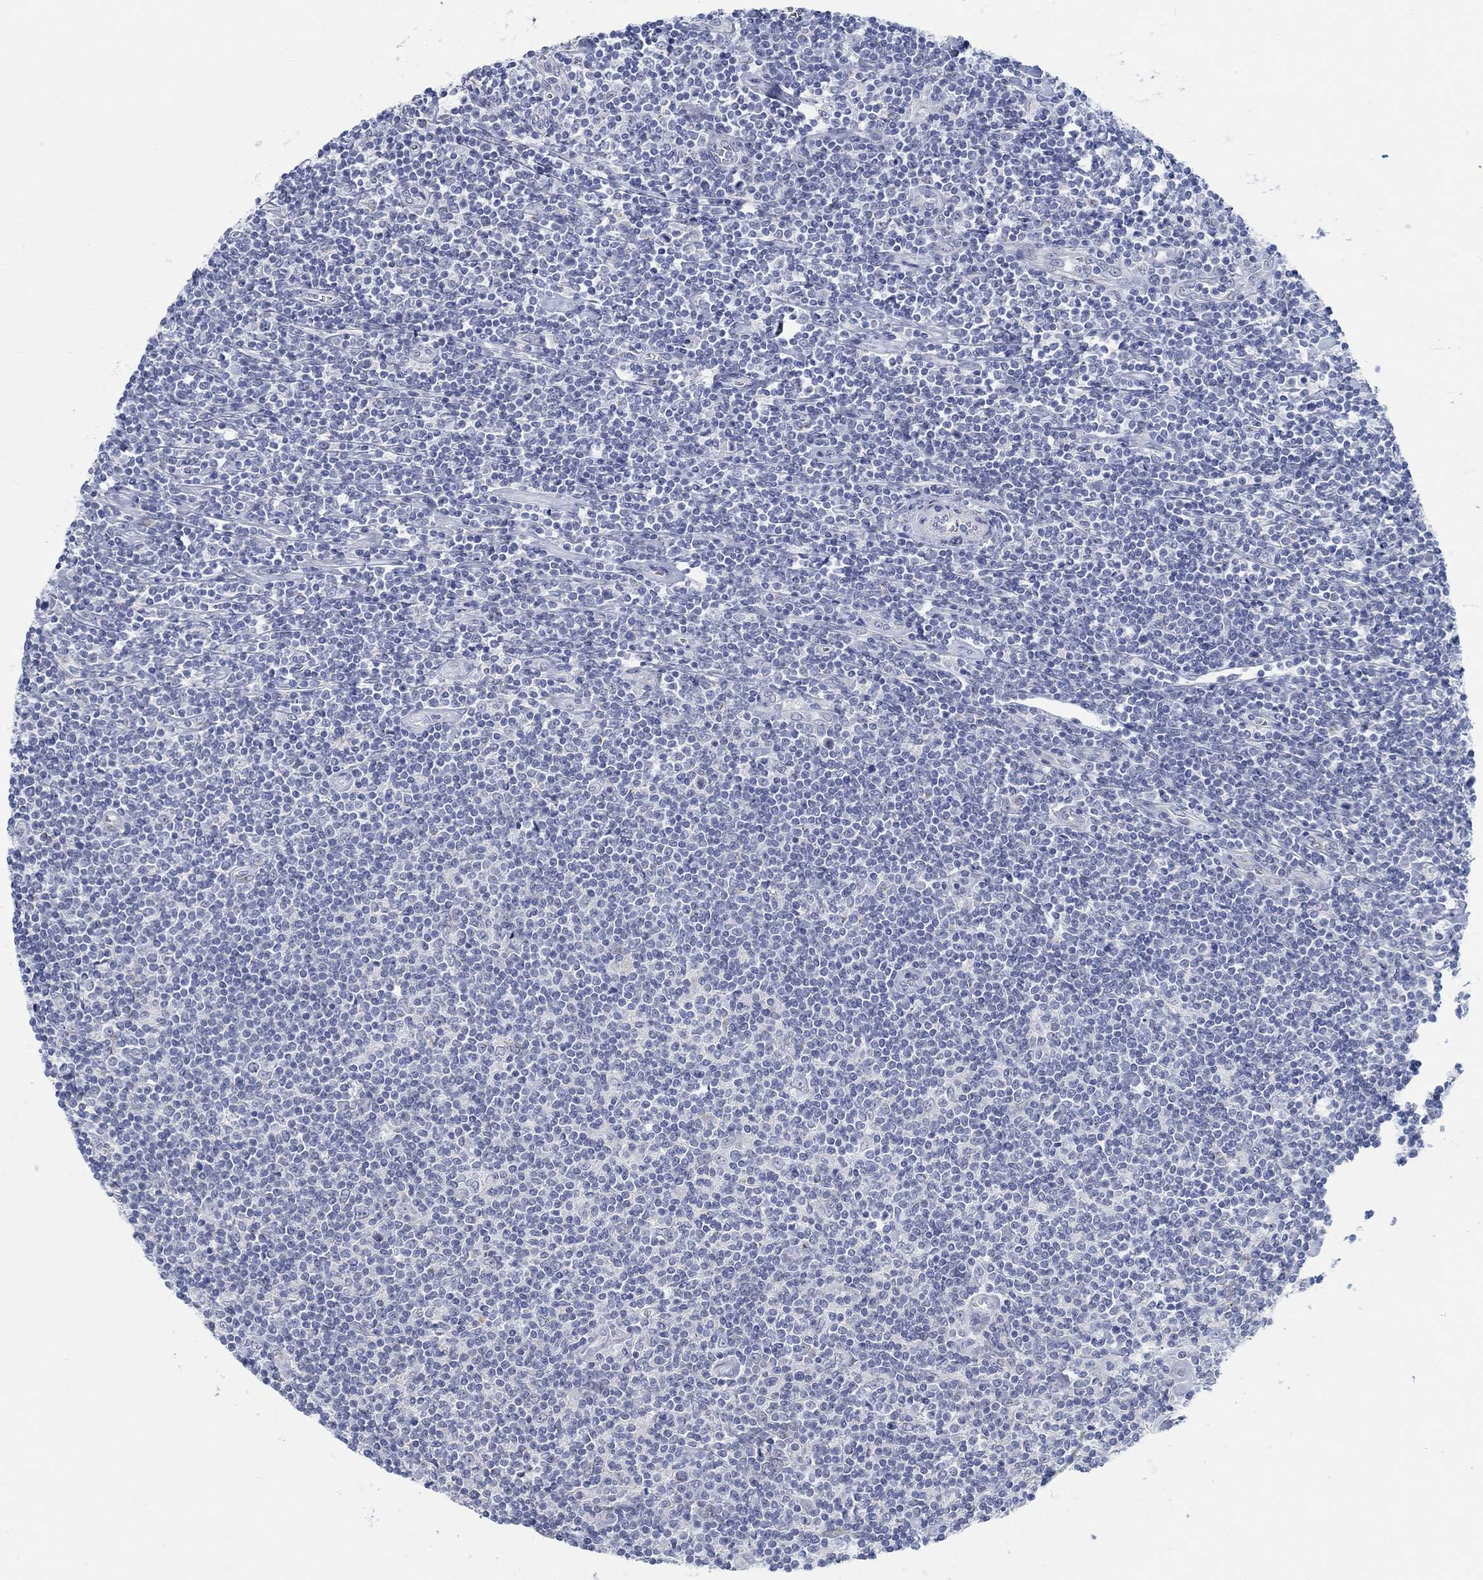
{"staining": {"intensity": "negative", "quantity": "none", "location": "none"}, "tissue": "lymphoma", "cell_type": "Tumor cells", "image_type": "cancer", "snomed": [{"axis": "morphology", "description": "Hodgkin's disease, NOS"}, {"axis": "topography", "description": "Lymph node"}], "caption": "Immunohistochemistry image of neoplastic tissue: lymphoma stained with DAB demonstrates no significant protein staining in tumor cells. (DAB immunohistochemistry with hematoxylin counter stain).", "gene": "TEKT4", "patient": {"sex": "male", "age": 40}}